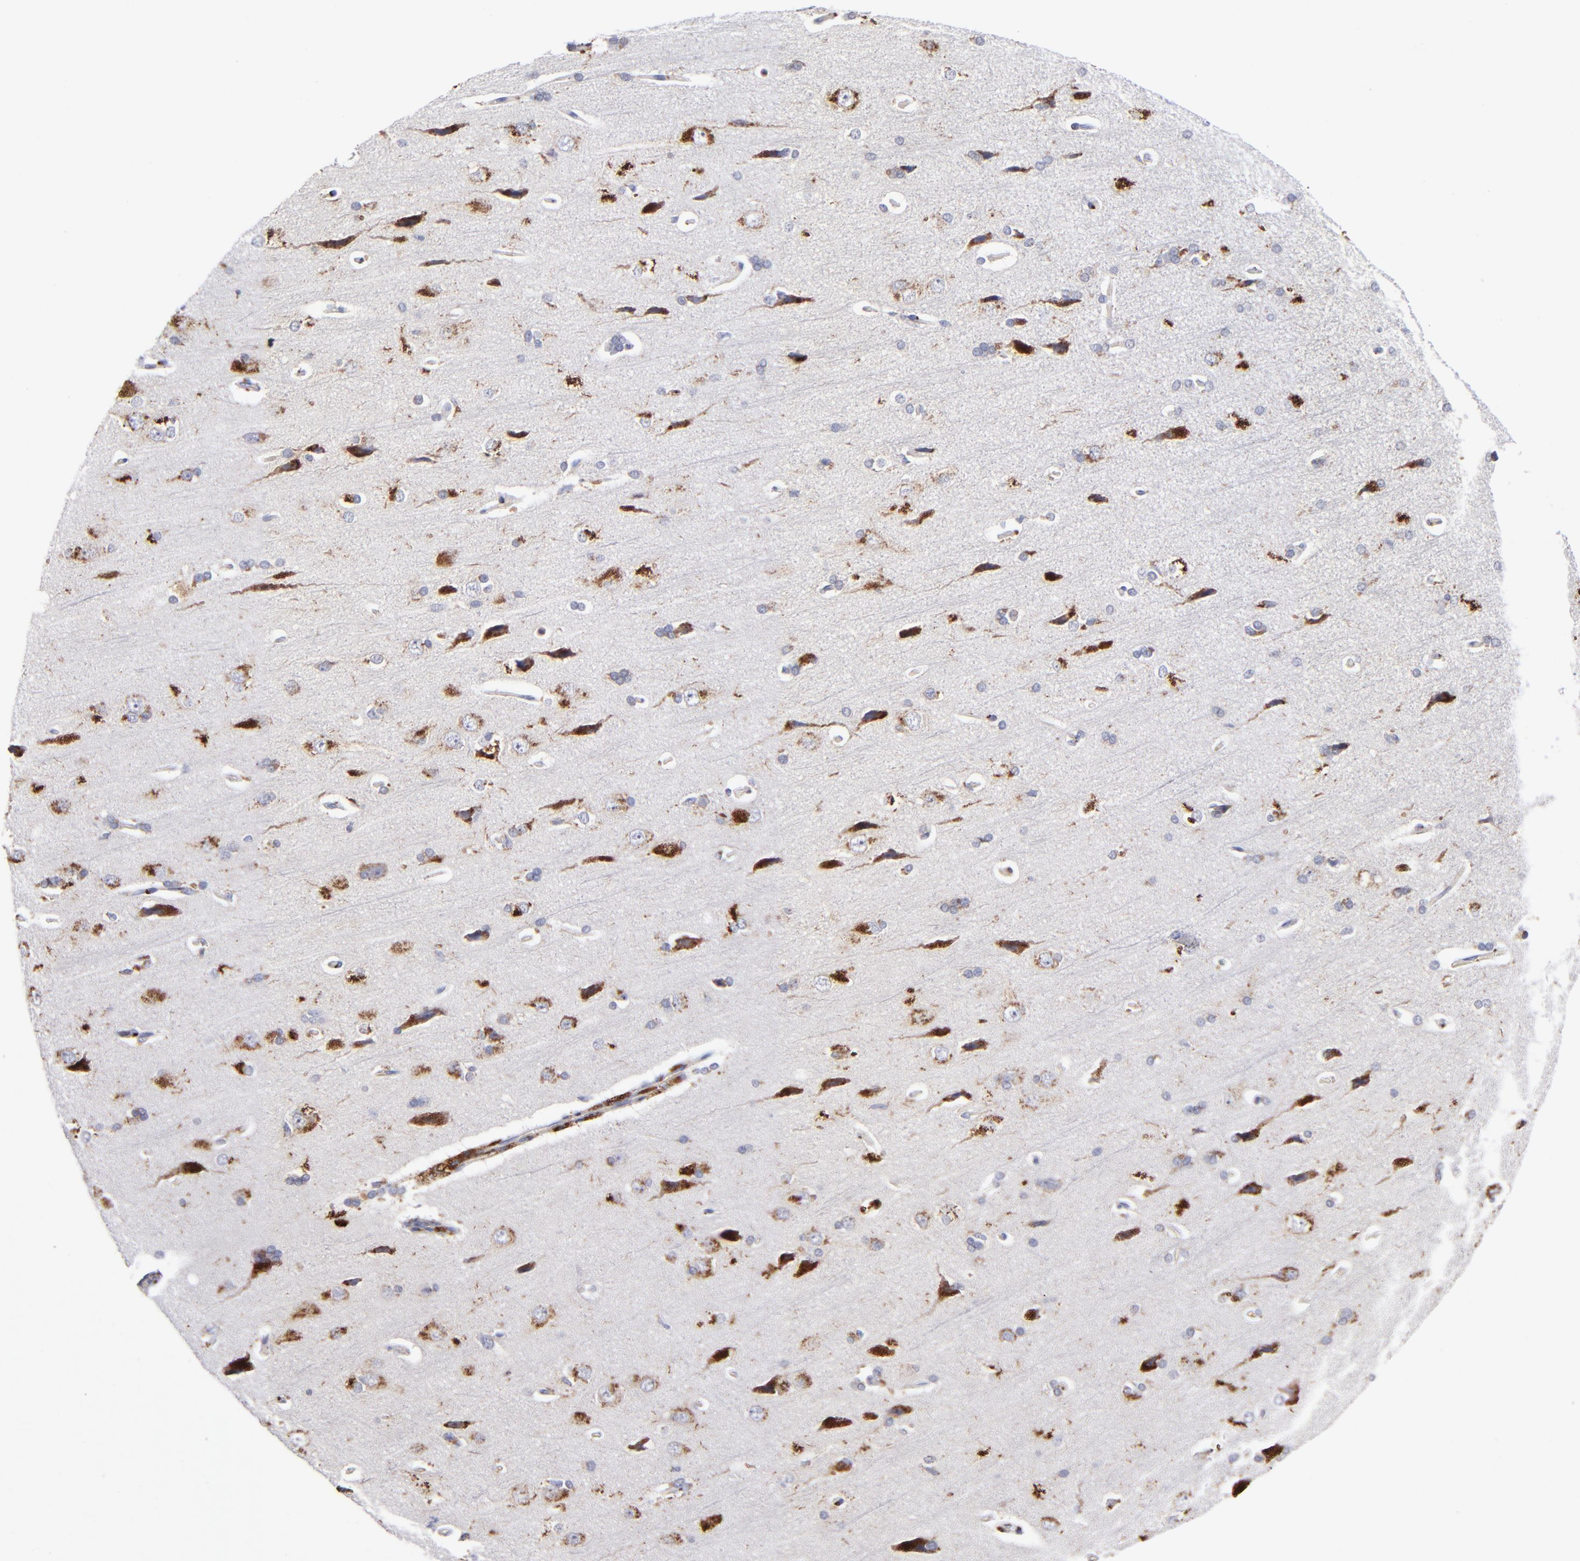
{"staining": {"intensity": "negative", "quantity": "none", "location": "none"}, "tissue": "cerebral cortex", "cell_type": "Endothelial cells", "image_type": "normal", "snomed": [{"axis": "morphology", "description": "Normal tissue, NOS"}, {"axis": "topography", "description": "Cerebral cortex"}], "caption": "High power microscopy image of an IHC micrograph of benign cerebral cortex, revealing no significant staining in endothelial cells.", "gene": "RRAGA", "patient": {"sex": "male", "age": 62}}